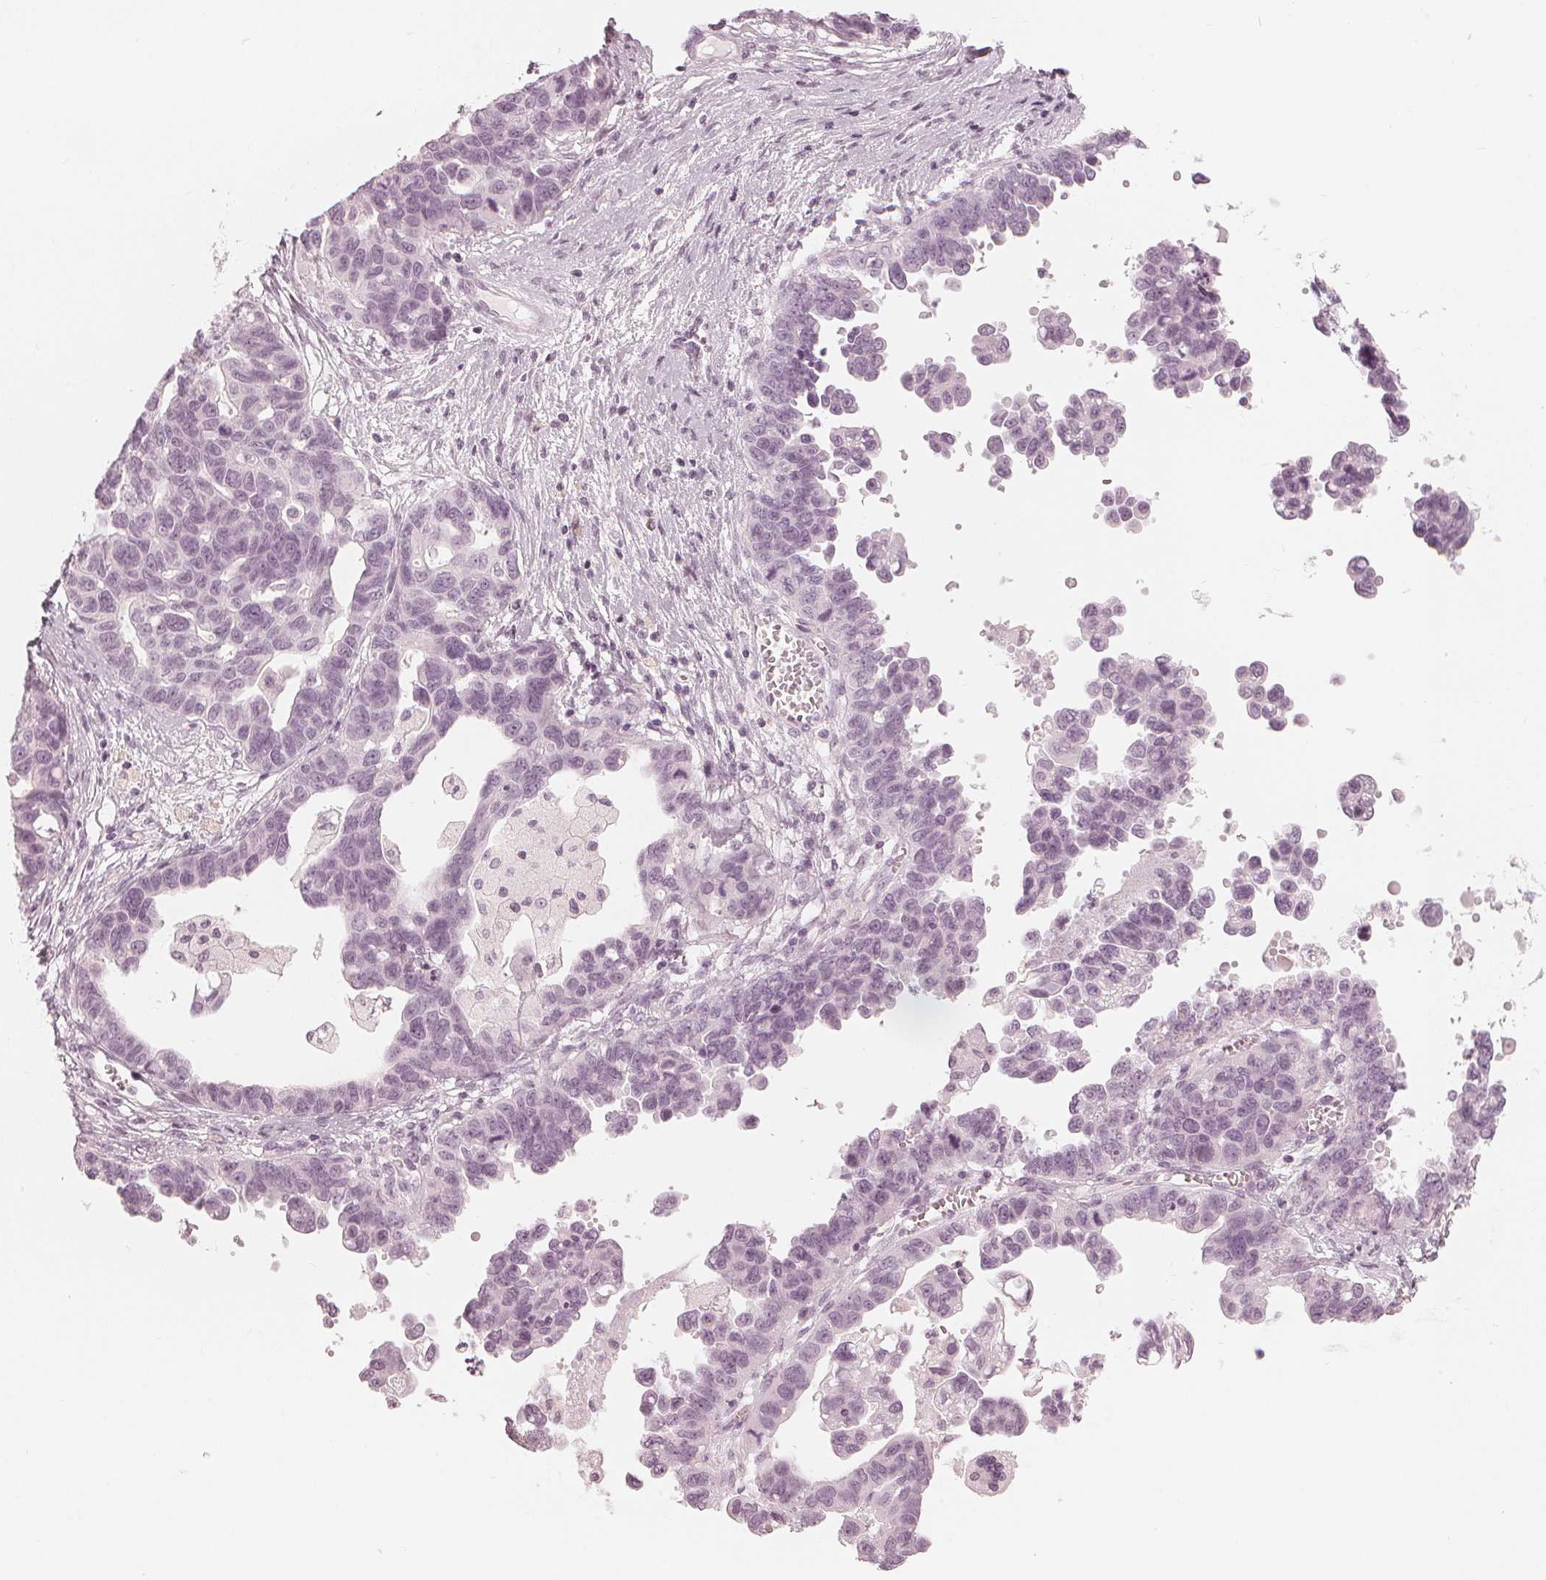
{"staining": {"intensity": "negative", "quantity": "none", "location": "none"}, "tissue": "ovarian cancer", "cell_type": "Tumor cells", "image_type": "cancer", "snomed": [{"axis": "morphology", "description": "Cystadenocarcinoma, serous, NOS"}, {"axis": "topography", "description": "Ovary"}], "caption": "Ovarian cancer (serous cystadenocarcinoma) was stained to show a protein in brown. There is no significant expression in tumor cells. The staining is performed using DAB (3,3'-diaminobenzidine) brown chromogen with nuclei counter-stained in using hematoxylin.", "gene": "PAEP", "patient": {"sex": "female", "age": 69}}